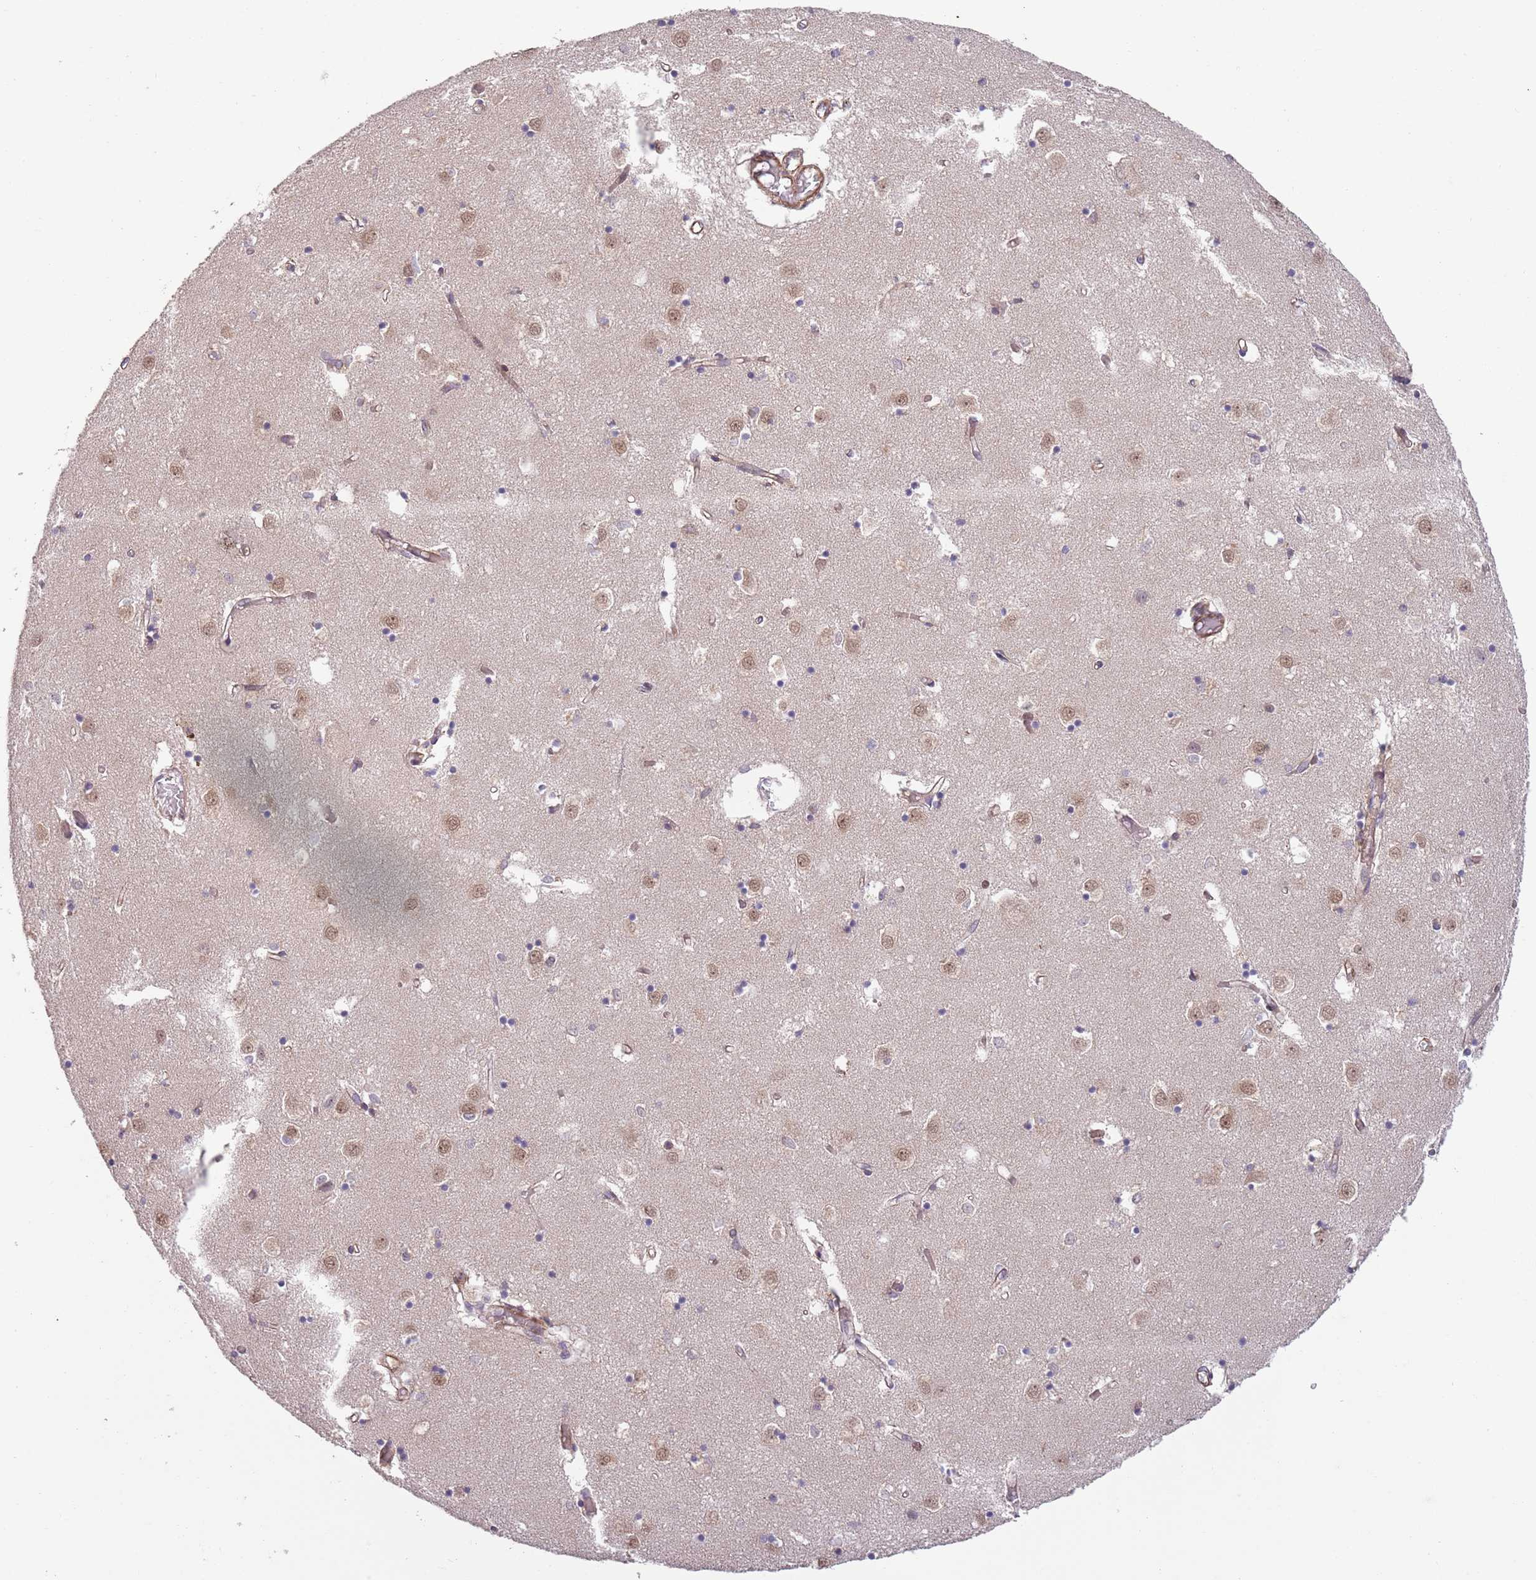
{"staining": {"intensity": "negative", "quantity": "none", "location": "none"}, "tissue": "caudate", "cell_type": "Glial cells", "image_type": "normal", "snomed": [{"axis": "morphology", "description": "Normal tissue, NOS"}, {"axis": "topography", "description": "Lateral ventricle wall"}], "caption": "The photomicrograph demonstrates no significant staining in glial cells of caudate. The staining is performed using DAB (3,3'-diaminobenzidine) brown chromogen with nuclei counter-stained in using hematoxylin.", "gene": "CHD9", "patient": {"sex": "male", "age": 70}}